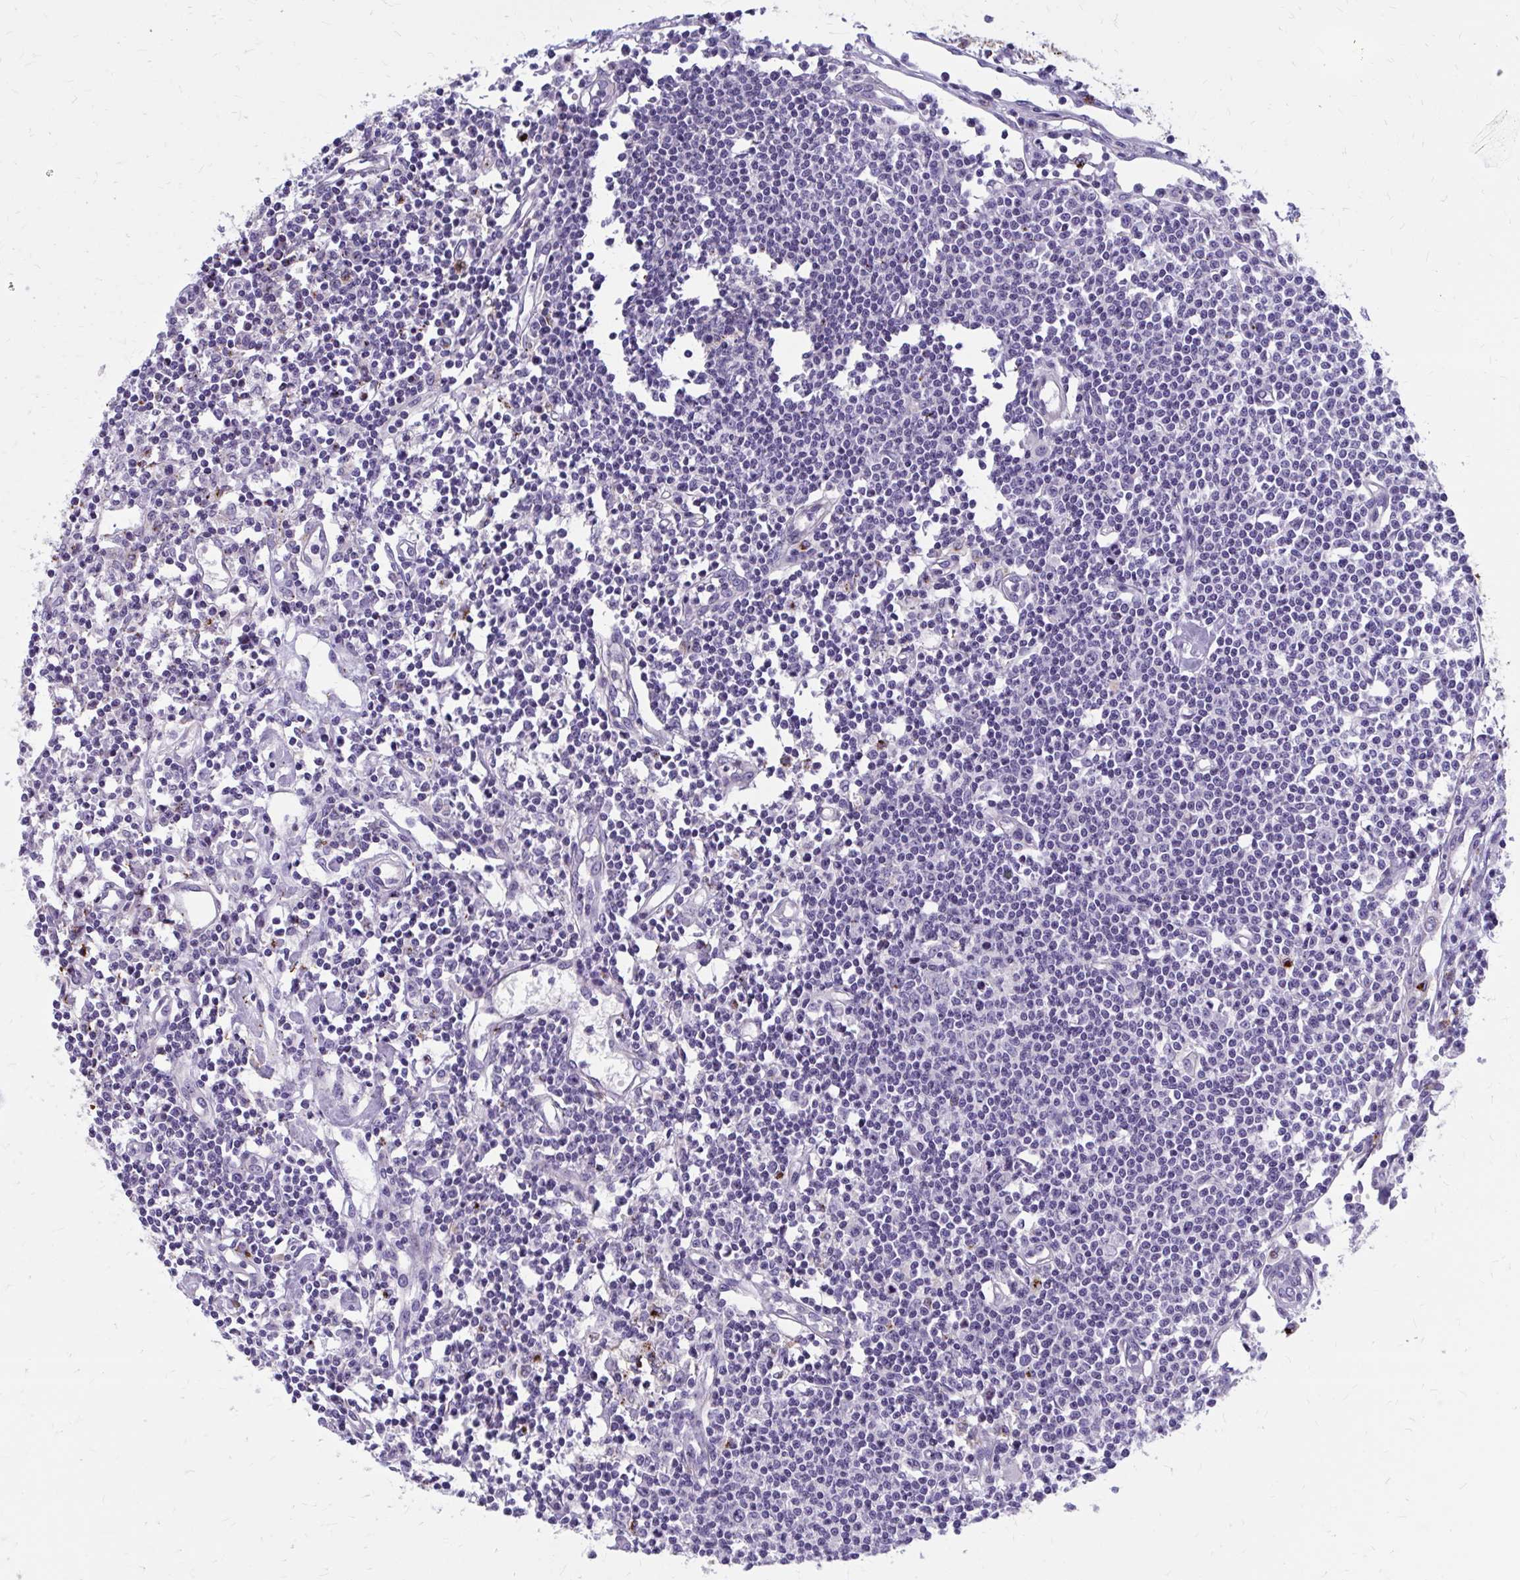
{"staining": {"intensity": "negative", "quantity": "none", "location": "none"}, "tissue": "lymph node", "cell_type": "Germinal center cells", "image_type": "normal", "snomed": [{"axis": "morphology", "description": "Normal tissue, NOS"}, {"axis": "topography", "description": "Lymph node"}], "caption": "High power microscopy image of an immunohistochemistry photomicrograph of unremarkable lymph node, revealing no significant staining in germinal center cells.", "gene": "GLYATL2", "patient": {"sex": "female", "age": 78}}